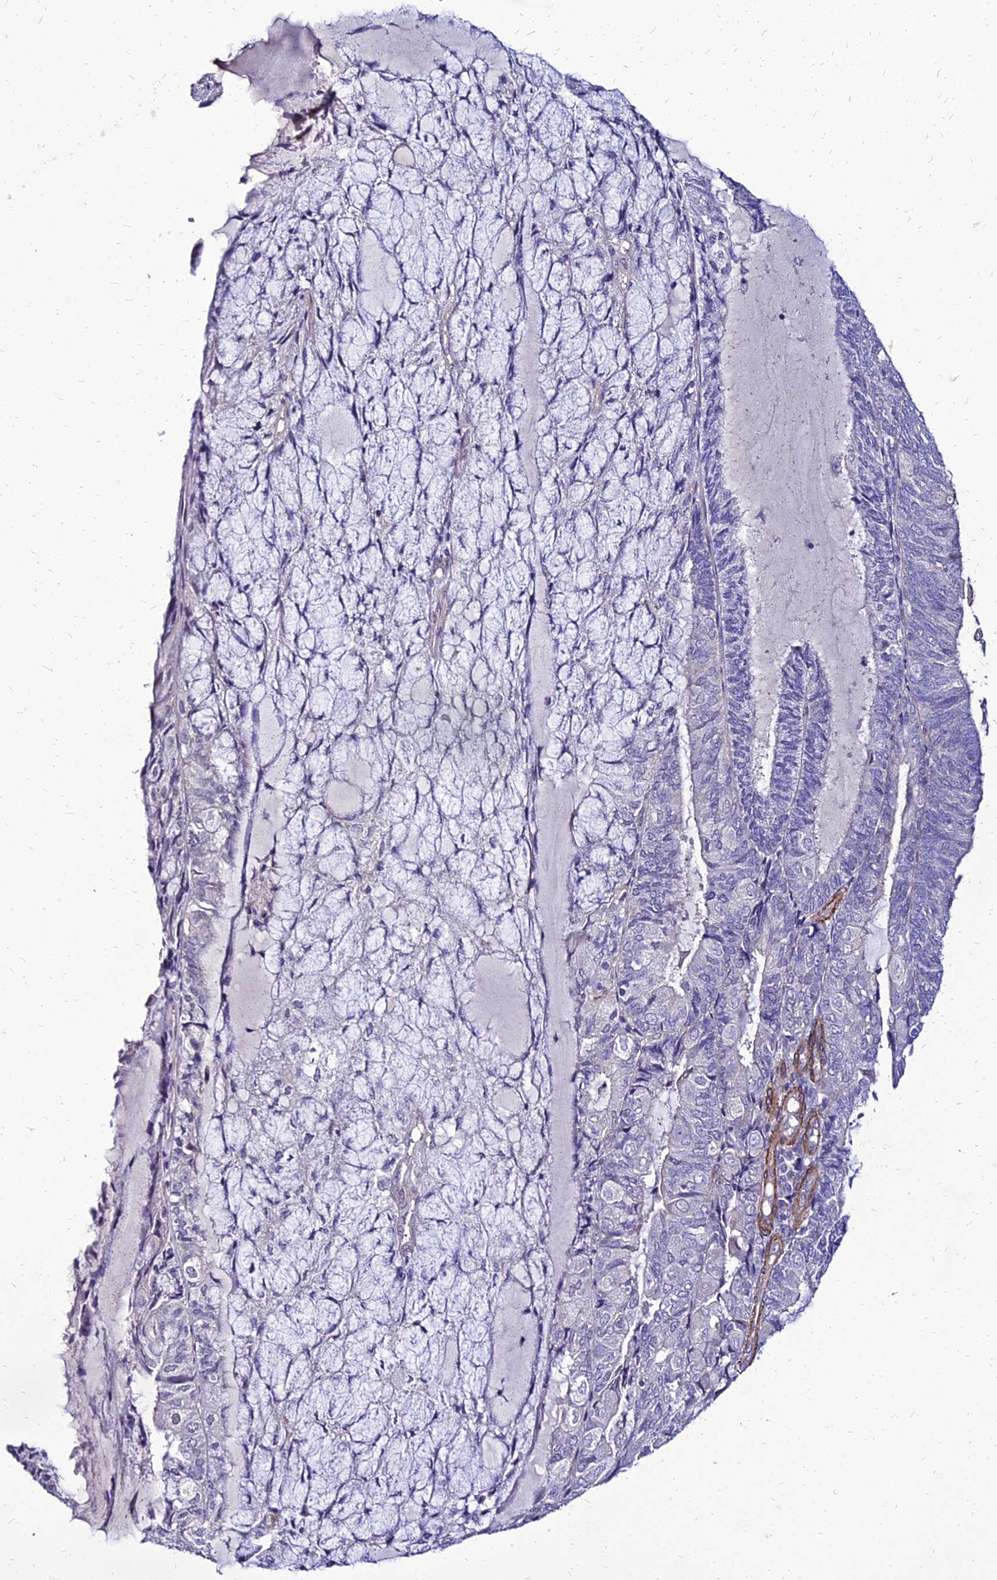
{"staining": {"intensity": "negative", "quantity": "none", "location": "none"}, "tissue": "endometrial cancer", "cell_type": "Tumor cells", "image_type": "cancer", "snomed": [{"axis": "morphology", "description": "Adenocarcinoma, NOS"}, {"axis": "topography", "description": "Endometrium"}], "caption": "High power microscopy image of an IHC micrograph of adenocarcinoma (endometrial), revealing no significant staining in tumor cells.", "gene": "YEATS2", "patient": {"sex": "female", "age": 81}}